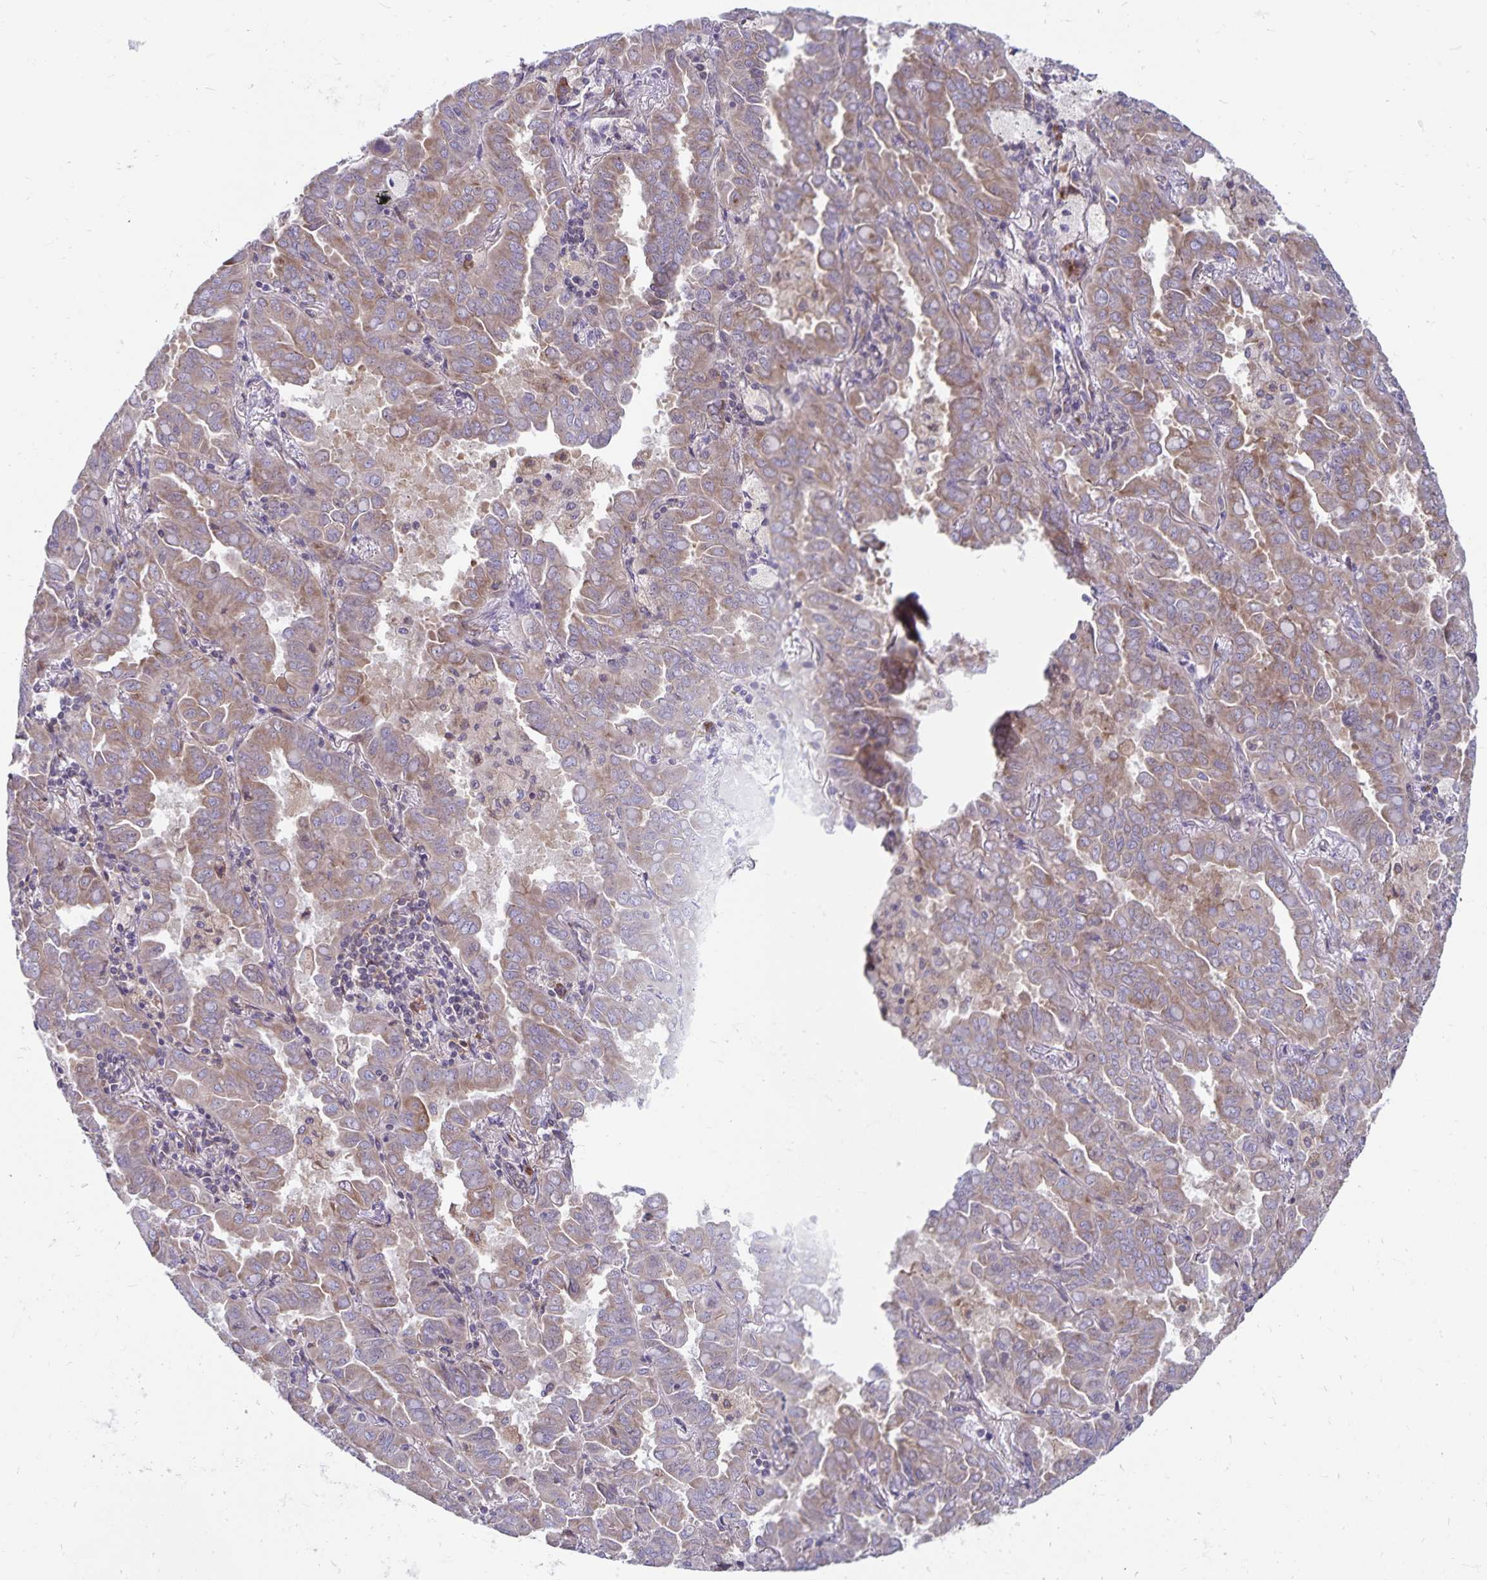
{"staining": {"intensity": "moderate", "quantity": "25%-75%", "location": "cytoplasmic/membranous"}, "tissue": "lung cancer", "cell_type": "Tumor cells", "image_type": "cancer", "snomed": [{"axis": "morphology", "description": "Adenocarcinoma, NOS"}, {"axis": "topography", "description": "Lung"}], "caption": "This photomicrograph demonstrates IHC staining of adenocarcinoma (lung), with medium moderate cytoplasmic/membranous positivity in approximately 25%-75% of tumor cells.", "gene": "SEC62", "patient": {"sex": "male", "age": 64}}